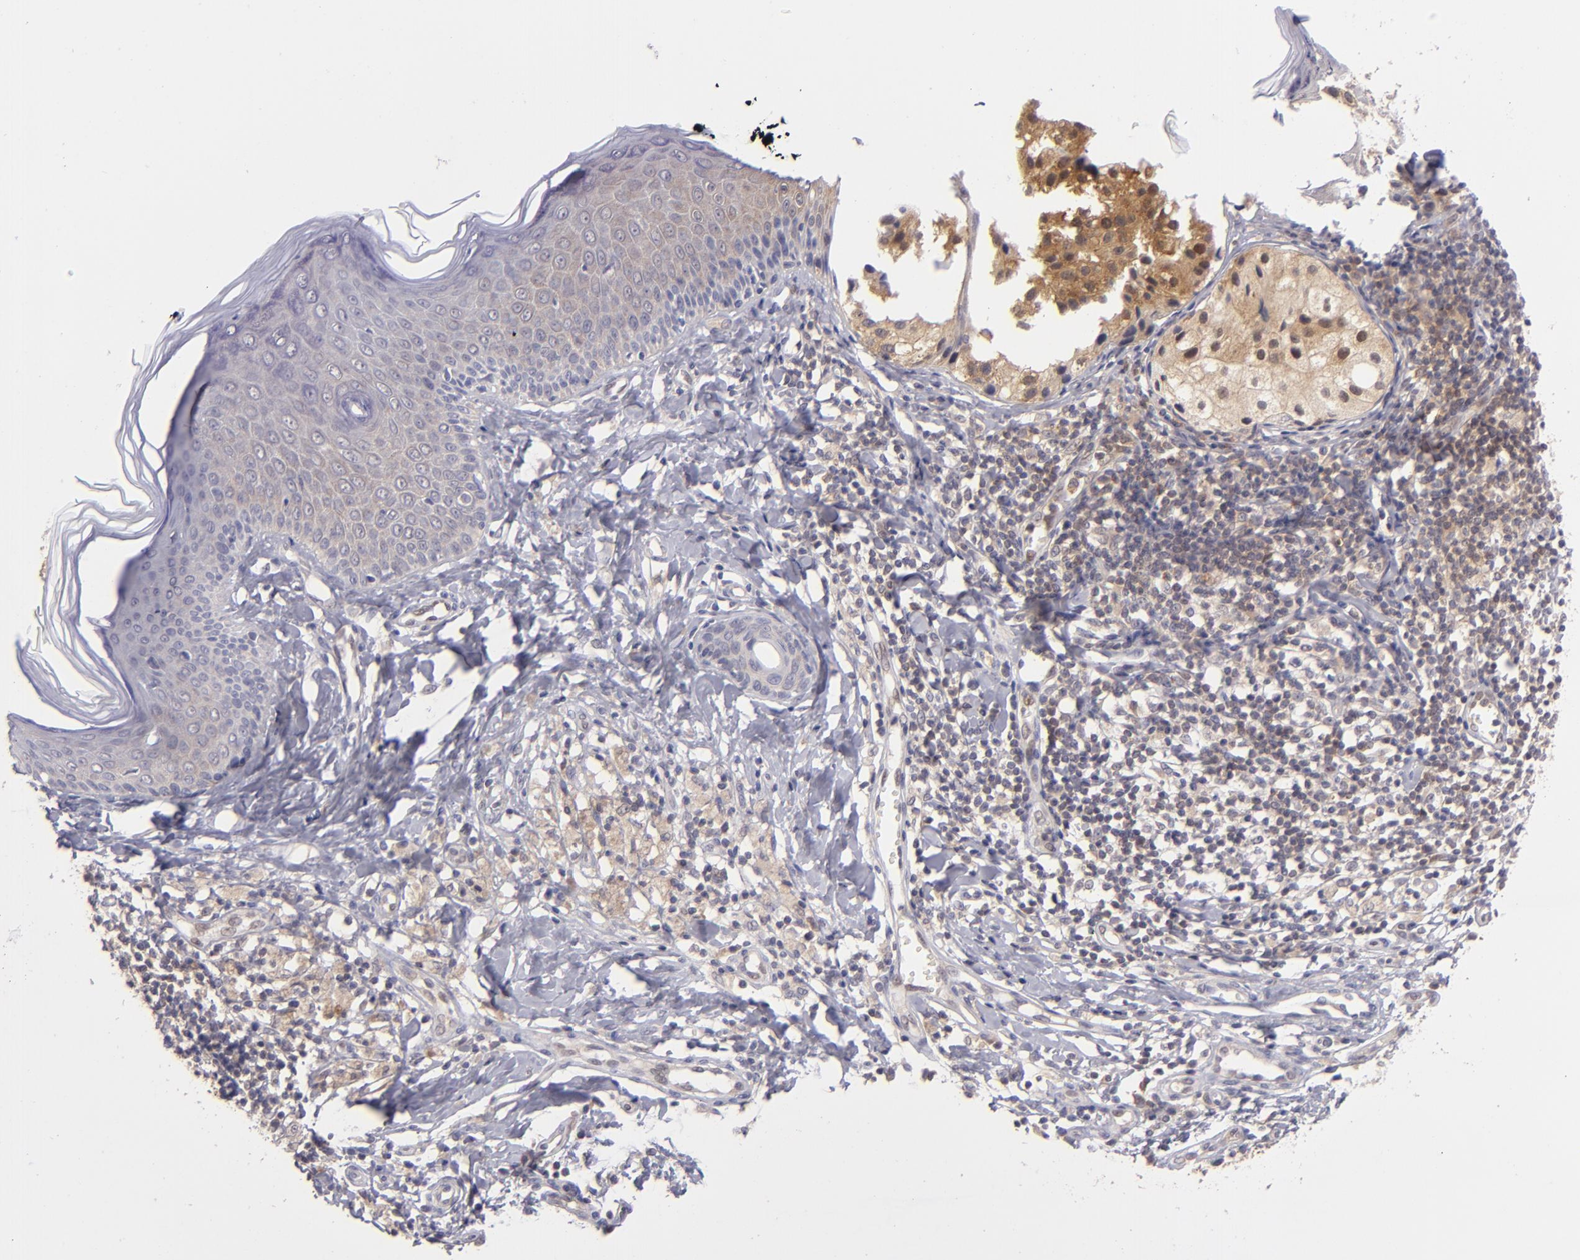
{"staining": {"intensity": "weak", "quantity": "<25%", "location": "cytoplasmic/membranous"}, "tissue": "melanoma", "cell_type": "Tumor cells", "image_type": "cancer", "snomed": [{"axis": "morphology", "description": "Malignant melanoma, NOS"}, {"axis": "topography", "description": "Skin"}], "caption": "IHC of human malignant melanoma reveals no staining in tumor cells. Nuclei are stained in blue.", "gene": "PTPN13", "patient": {"sex": "male", "age": 23}}